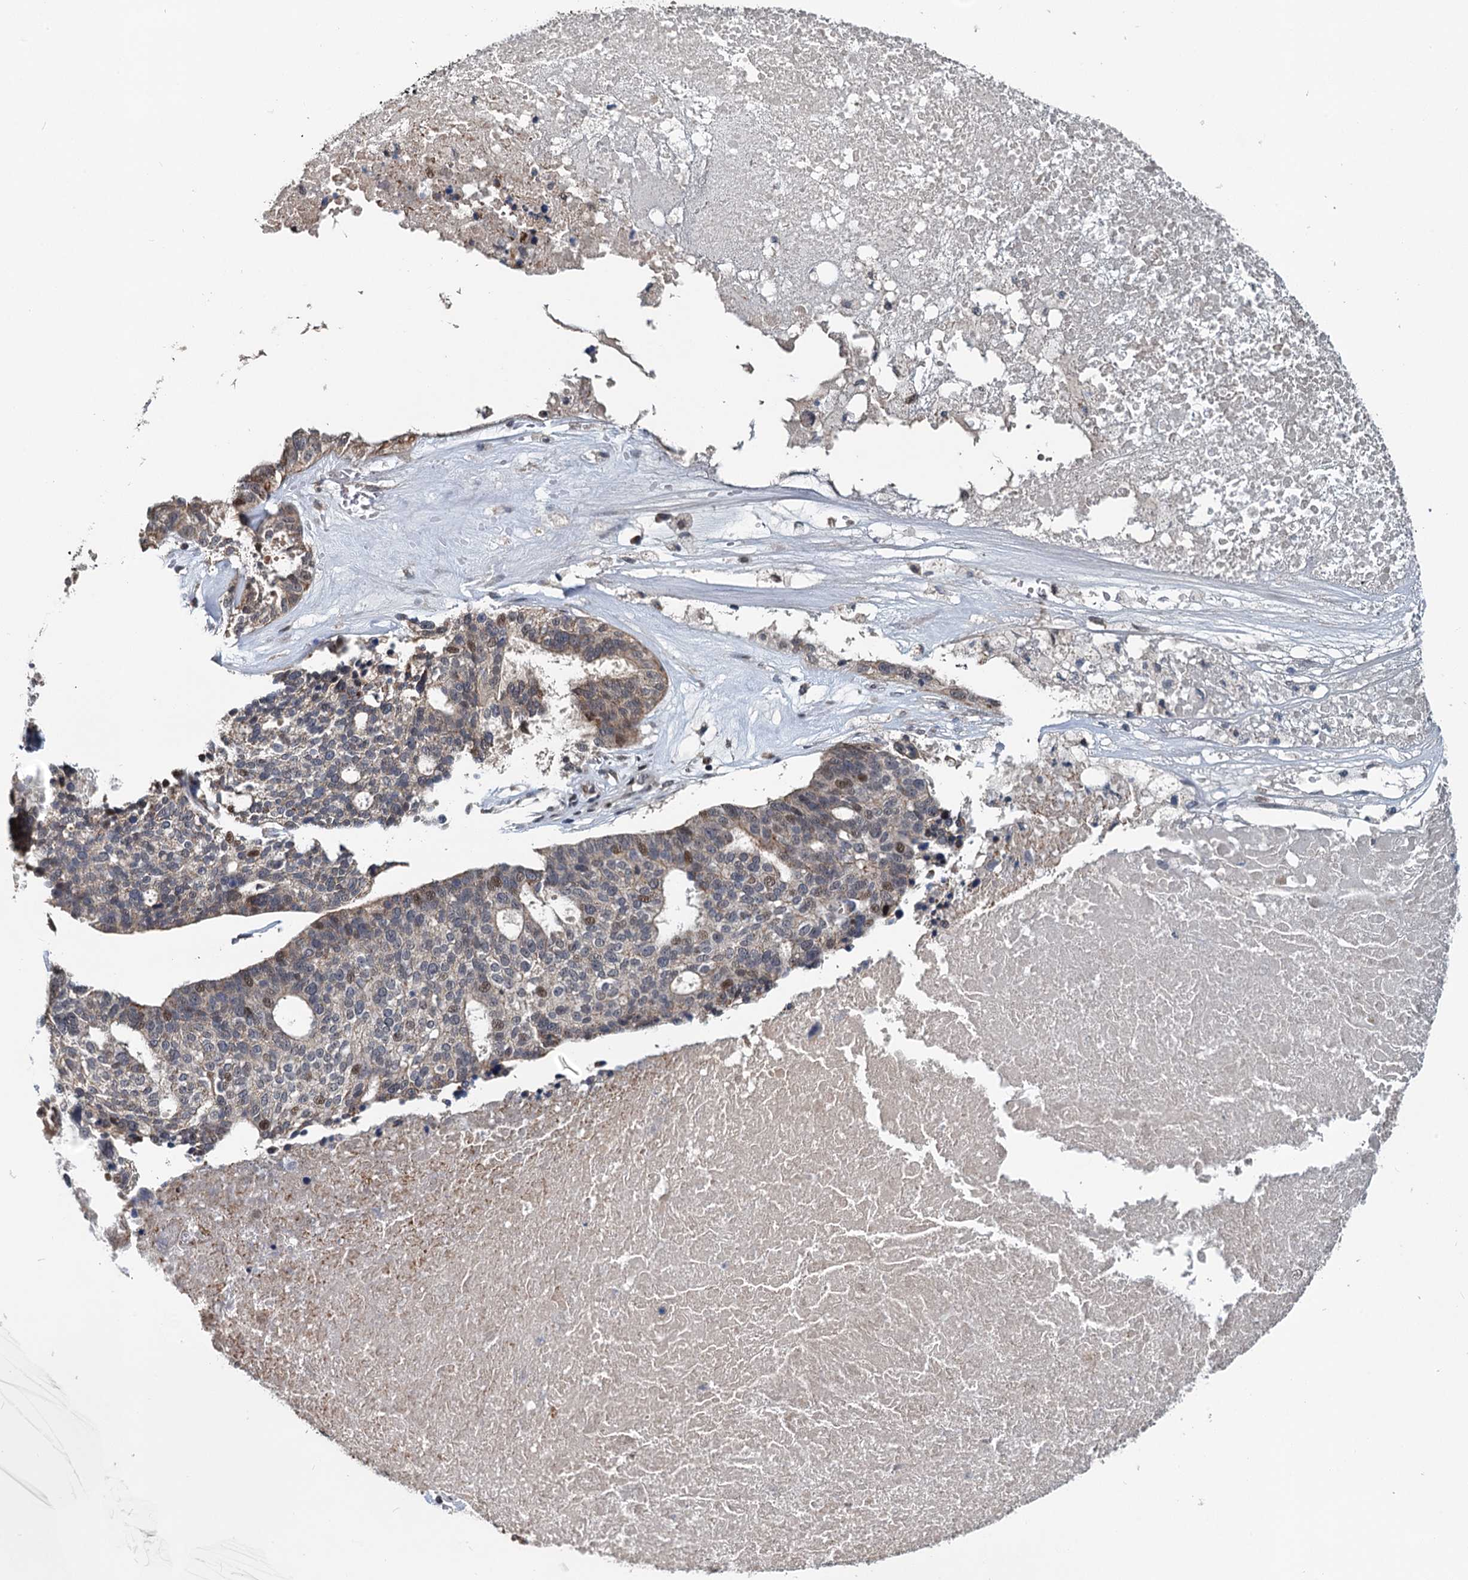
{"staining": {"intensity": "moderate", "quantity": "<25%", "location": "nuclear"}, "tissue": "ovarian cancer", "cell_type": "Tumor cells", "image_type": "cancer", "snomed": [{"axis": "morphology", "description": "Cystadenocarcinoma, serous, NOS"}, {"axis": "topography", "description": "Ovary"}], "caption": "Ovarian cancer stained with DAB (3,3'-diaminobenzidine) immunohistochemistry (IHC) exhibits low levels of moderate nuclear positivity in approximately <25% of tumor cells.", "gene": "RITA1", "patient": {"sex": "female", "age": 59}}